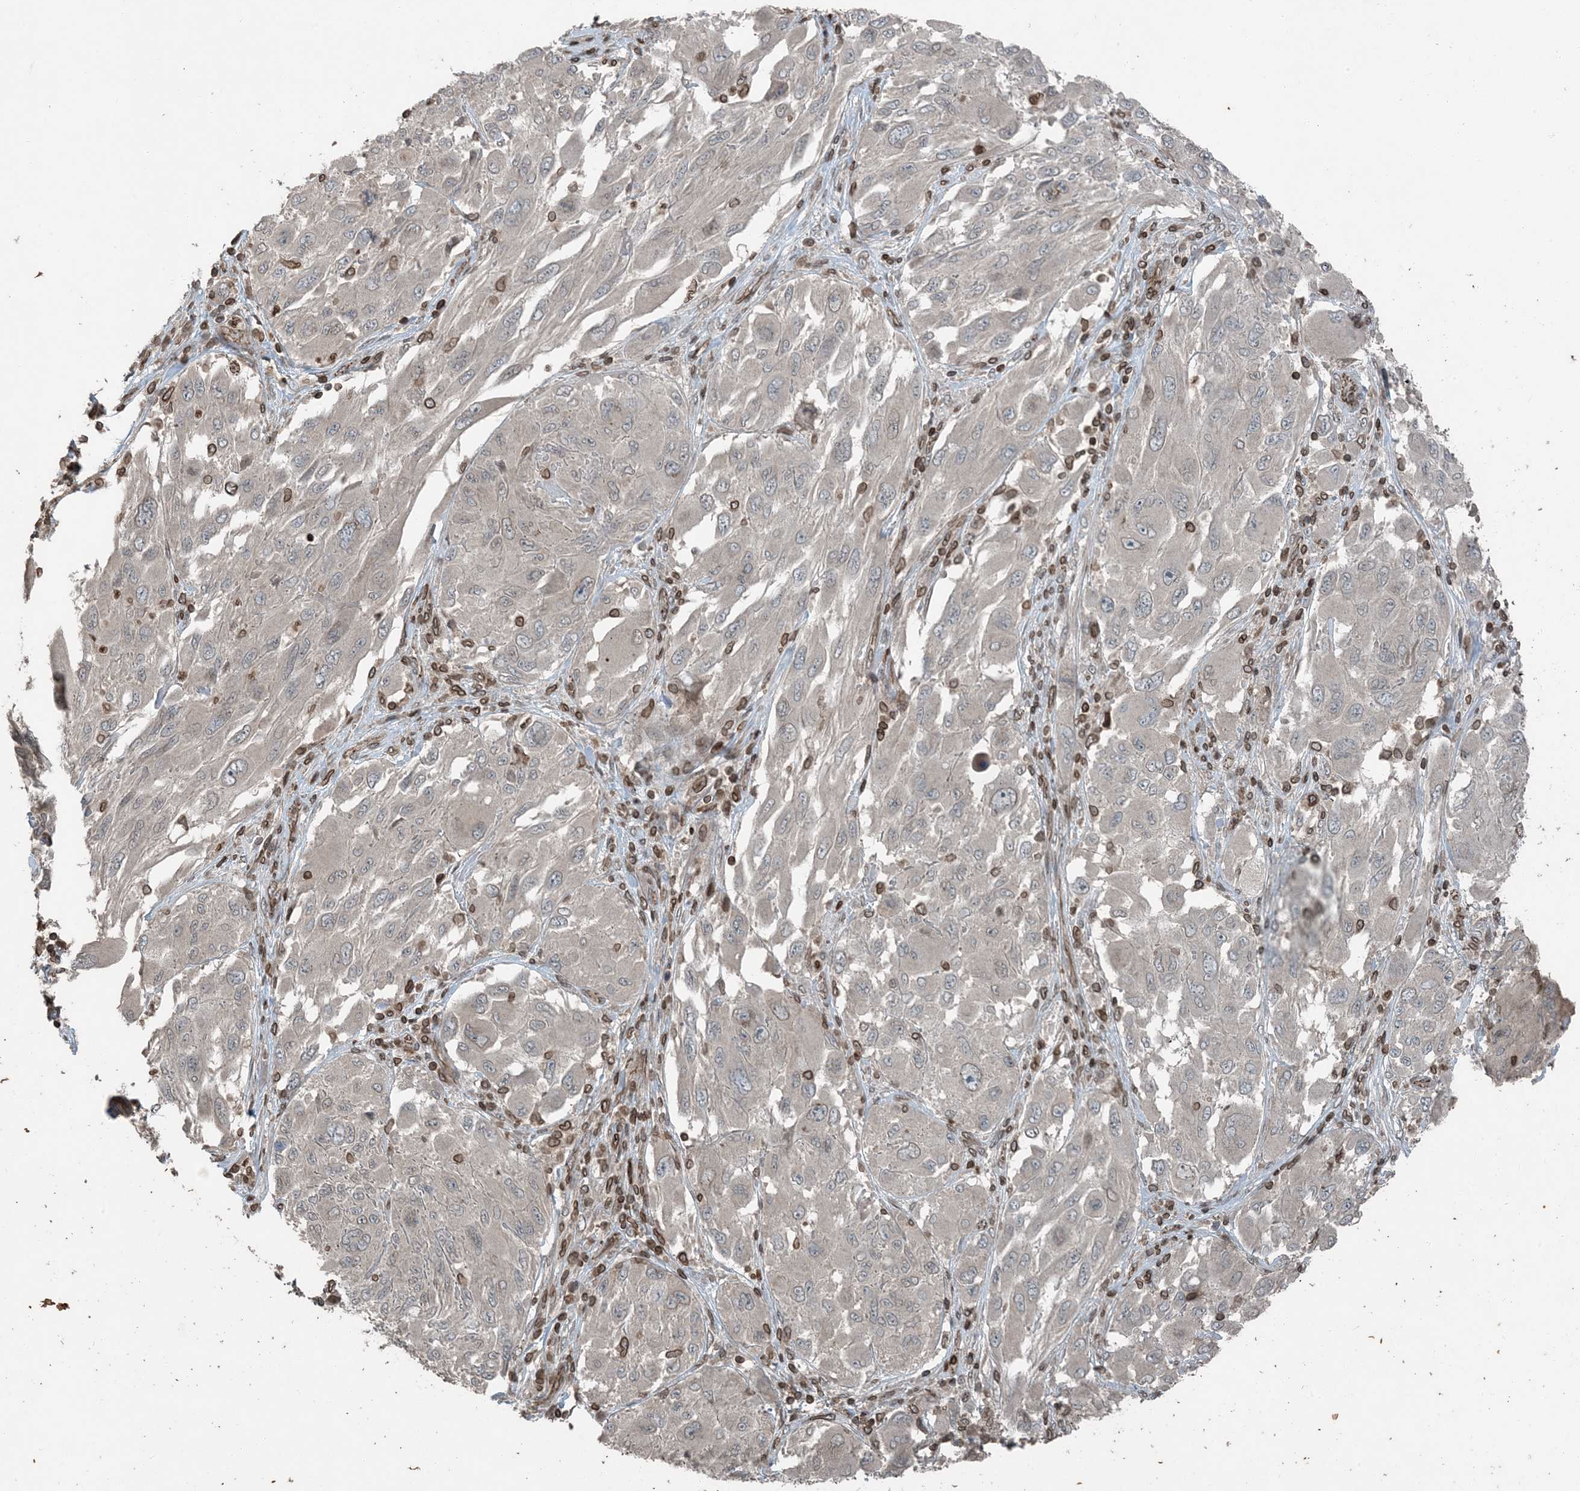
{"staining": {"intensity": "negative", "quantity": "none", "location": "none"}, "tissue": "melanoma", "cell_type": "Tumor cells", "image_type": "cancer", "snomed": [{"axis": "morphology", "description": "Malignant melanoma, NOS"}, {"axis": "topography", "description": "Skin"}], "caption": "This is an IHC micrograph of melanoma. There is no positivity in tumor cells.", "gene": "ZFAND2B", "patient": {"sex": "female", "age": 91}}